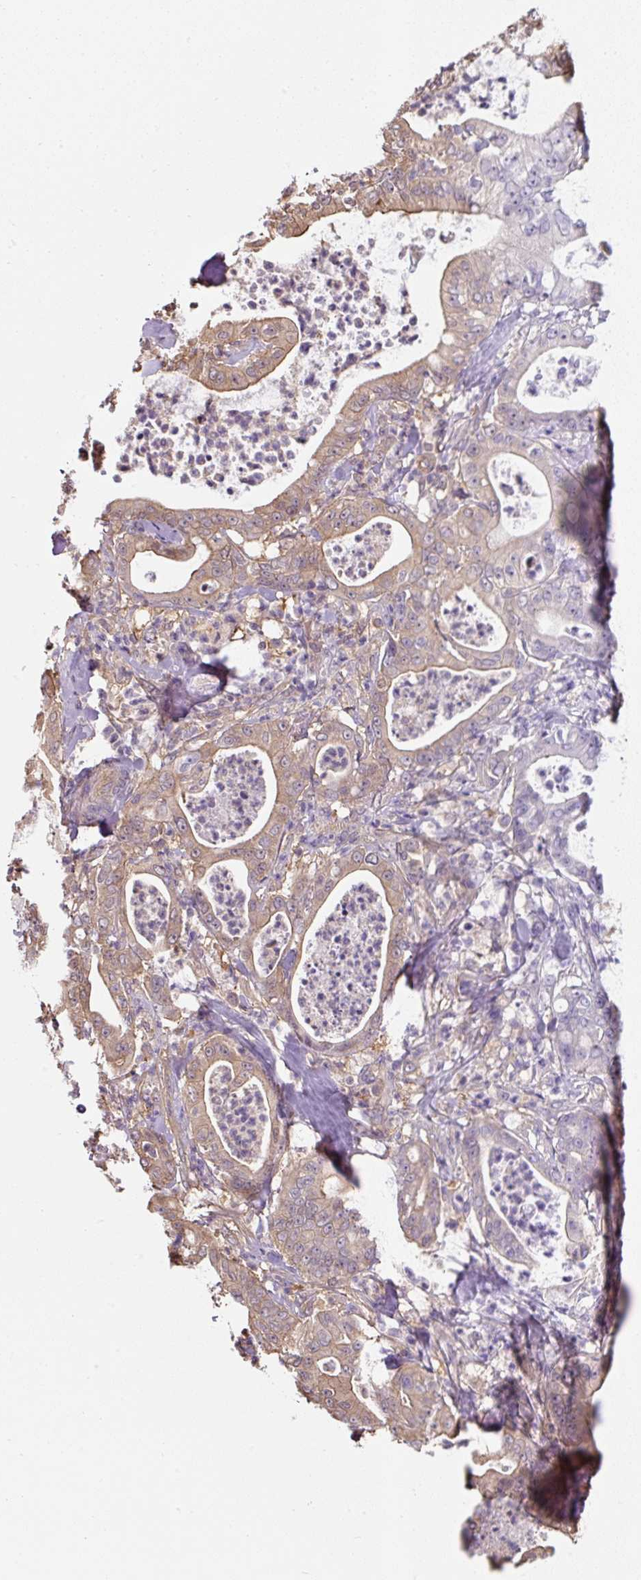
{"staining": {"intensity": "moderate", "quantity": "25%-75%", "location": "cytoplasmic/membranous"}, "tissue": "pancreatic cancer", "cell_type": "Tumor cells", "image_type": "cancer", "snomed": [{"axis": "morphology", "description": "Adenocarcinoma, NOS"}, {"axis": "topography", "description": "Pancreas"}], "caption": "Protein expression analysis of human pancreatic adenocarcinoma reveals moderate cytoplasmic/membranous expression in approximately 25%-75% of tumor cells. The staining was performed using DAB (3,3'-diaminobenzidine) to visualize the protein expression in brown, while the nuclei were stained in blue with hematoxylin (Magnification: 20x).", "gene": "ST13", "patient": {"sex": "male", "age": 71}}